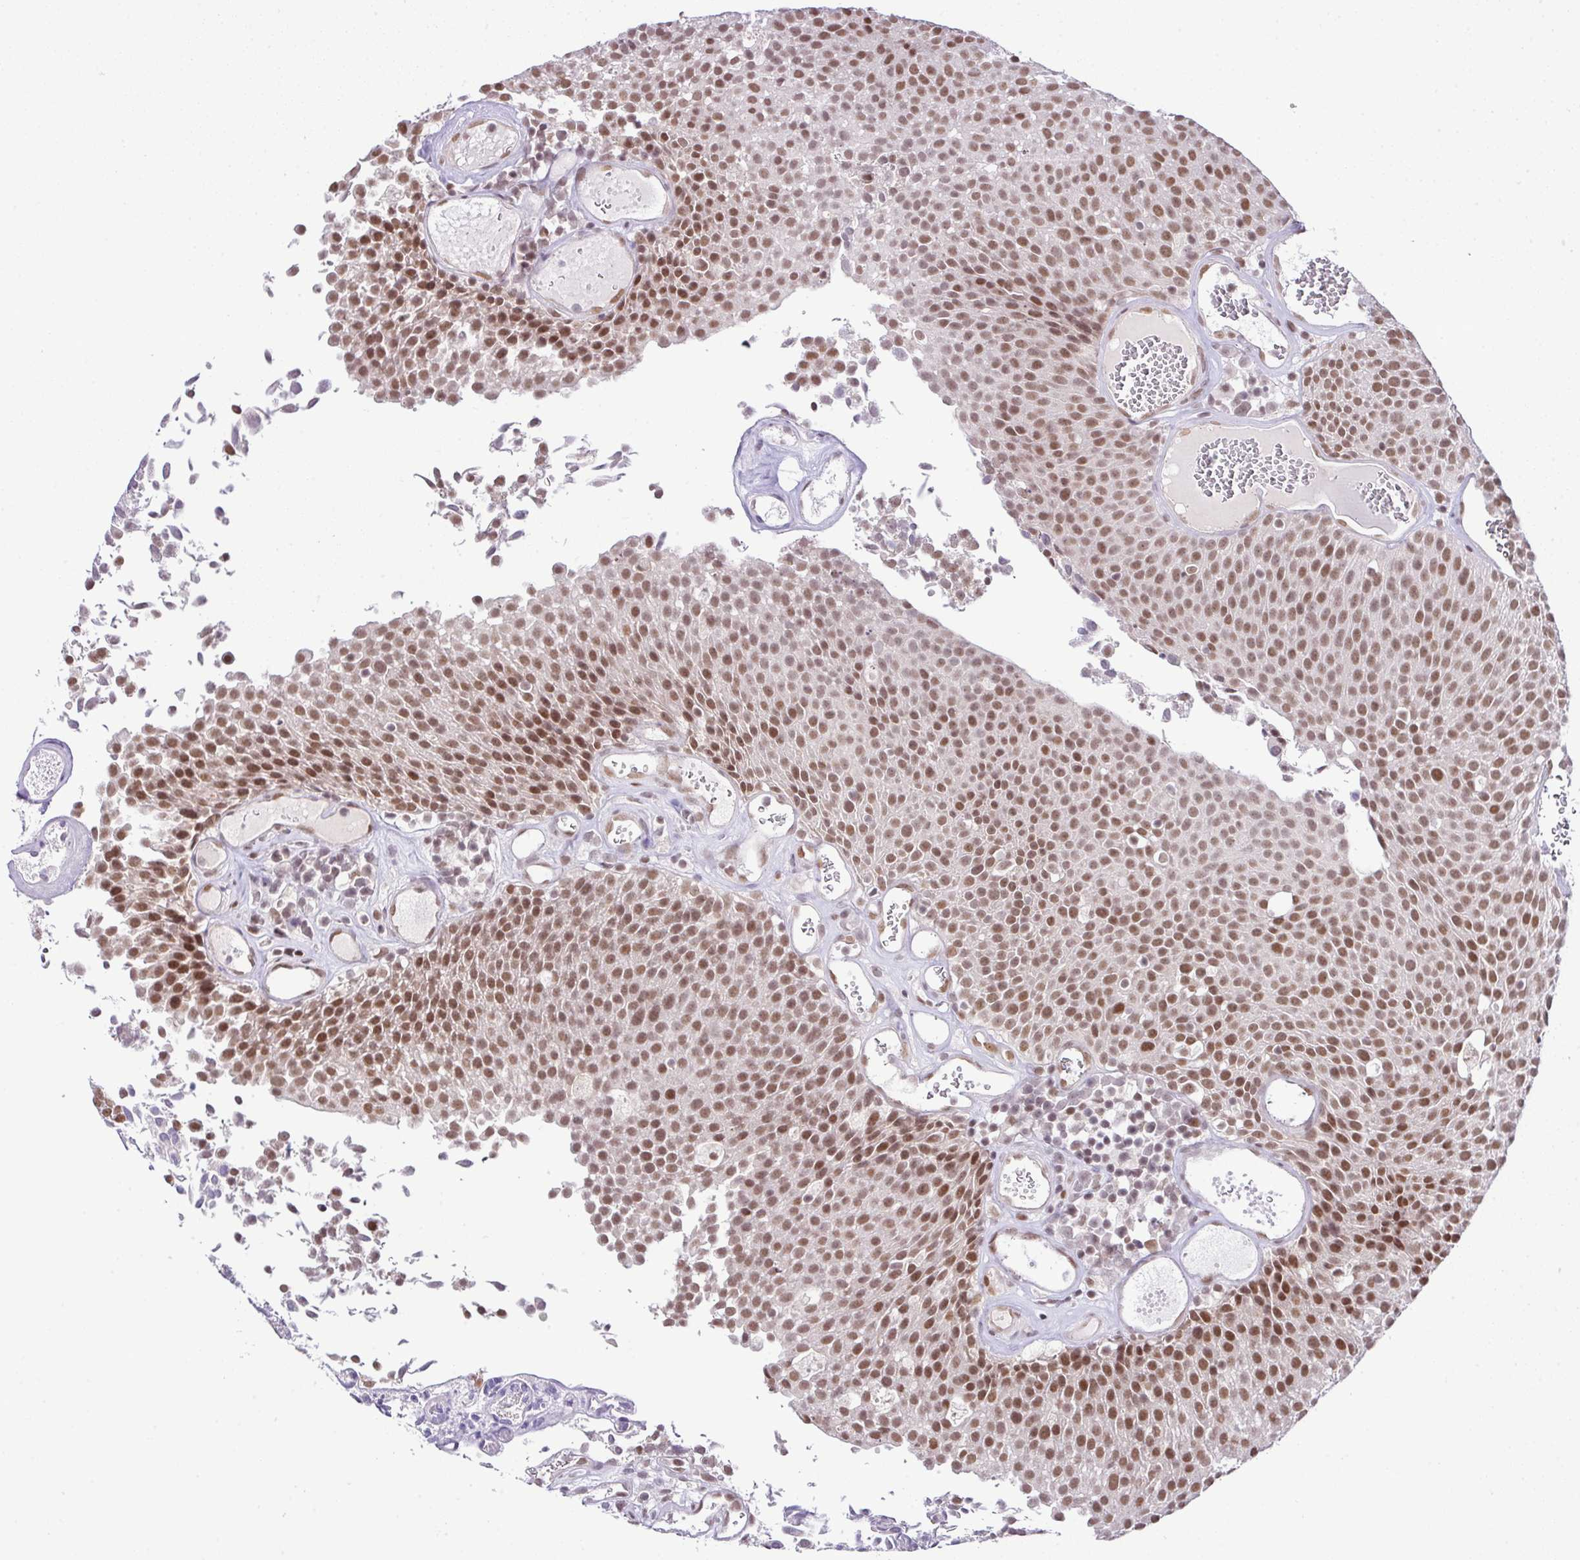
{"staining": {"intensity": "moderate", "quantity": ">75%", "location": "nuclear"}, "tissue": "urothelial cancer", "cell_type": "Tumor cells", "image_type": "cancer", "snomed": [{"axis": "morphology", "description": "Urothelial carcinoma, Low grade"}, {"axis": "topography", "description": "Urinary bladder"}], "caption": "Protein staining demonstrates moderate nuclear positivity in approximately >75% of tumor cells in urothelial cancer.", "gene": "PGAP4", "patient": {"sex": "female", "age": 79}}